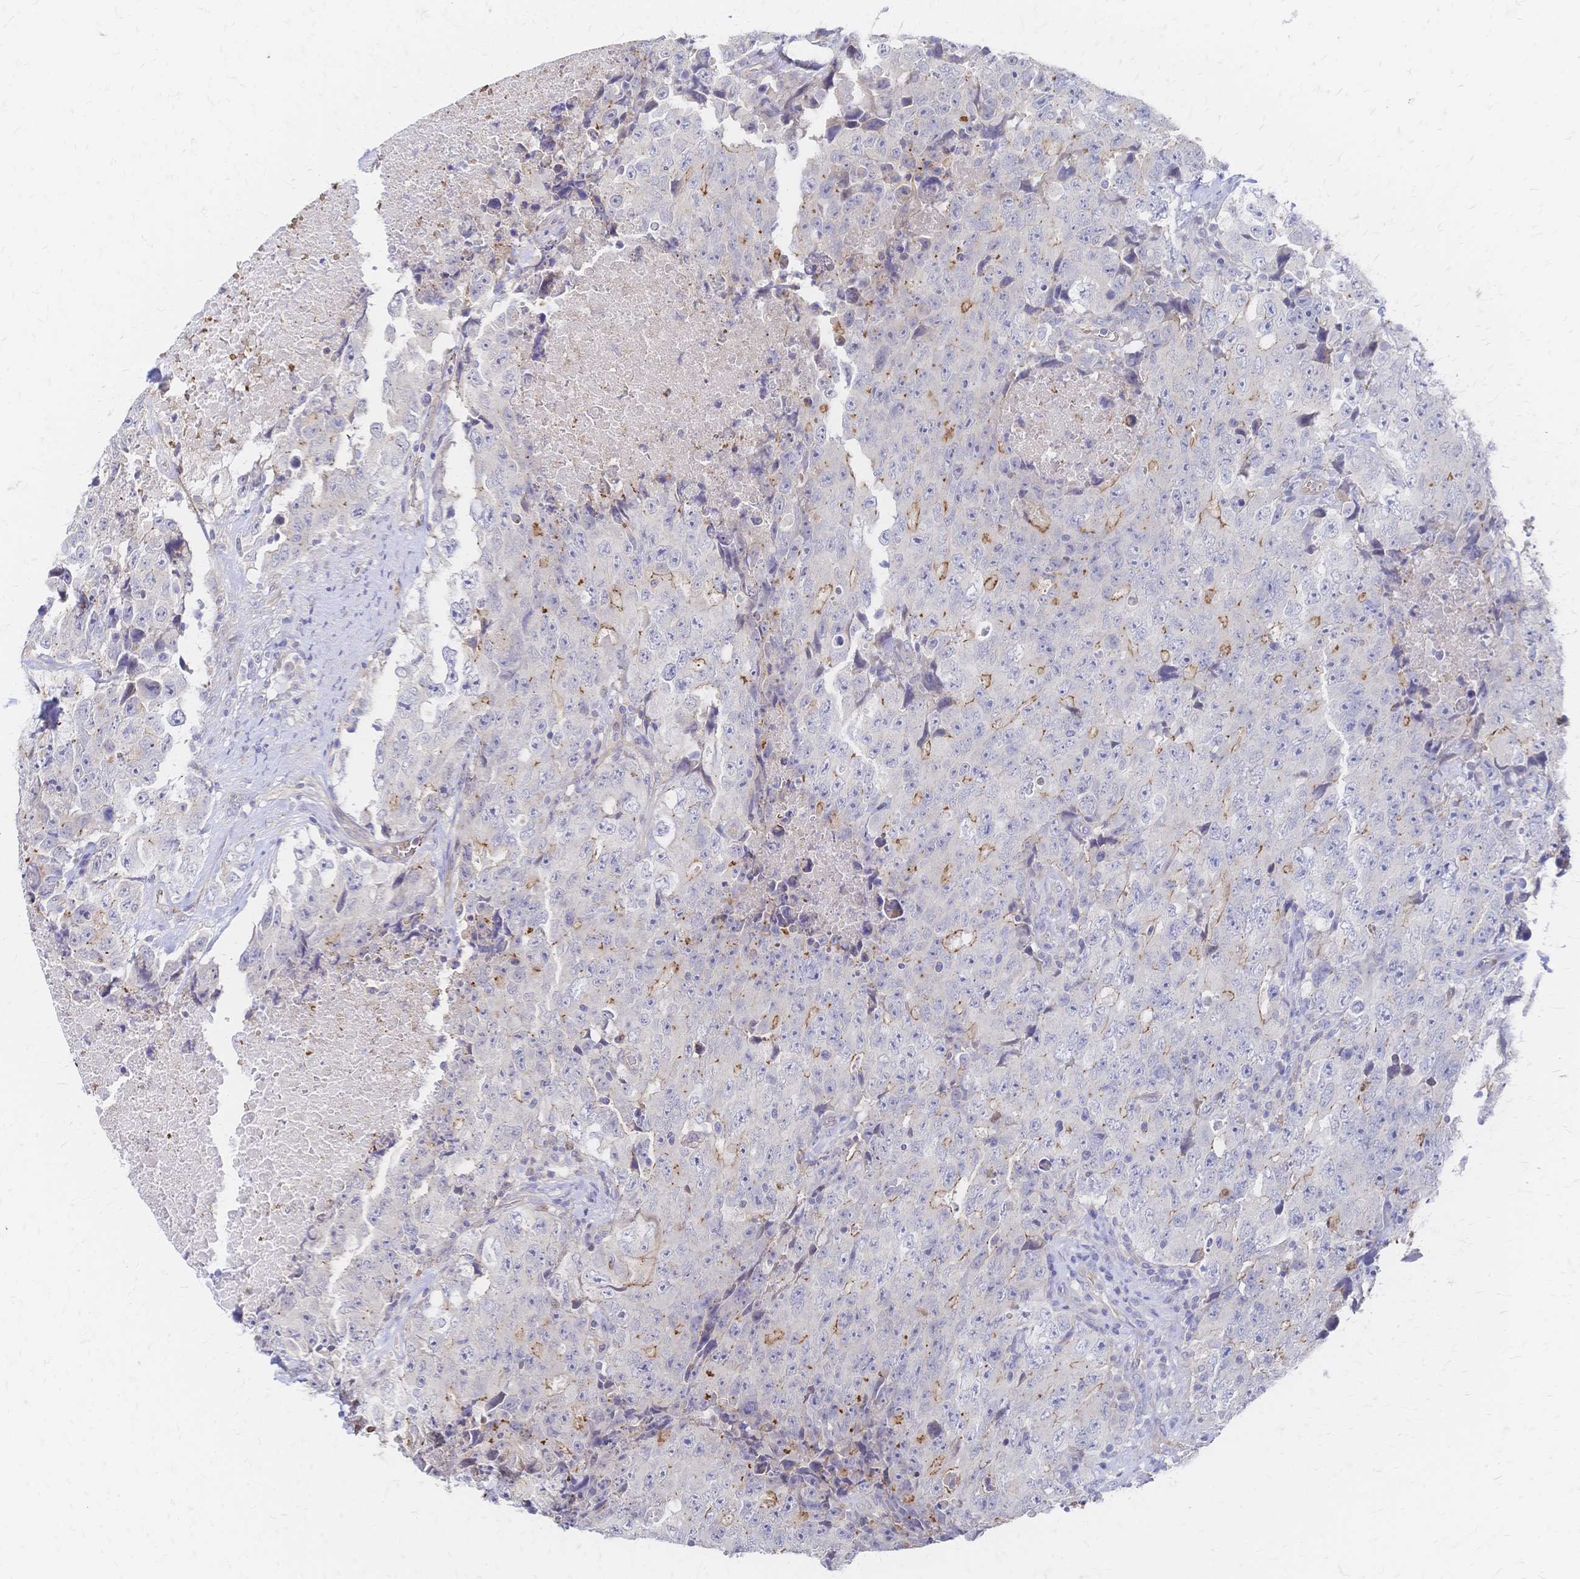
{"staining": {"intensity": "moderate", "quantity": "<25%", "location": "cytoplasmic/membranous"}, "tissue": "testis cancer", "cell_type": "Tumor cells", "image_type": "cancer", "snomed": [{"axis": "morphology", "description": "Carcinoma, Embryonal, NOS"}, {"axis": "topography", "description": "Testis"}], "caption": "Testis cancer (embryonal carcinoma) stained for a protein exhibits moderate cytoplasmic/membranous positivity in tumor cells.", "gene": "SLC5A1", "patient": {"sex": "male", "age": 24}}